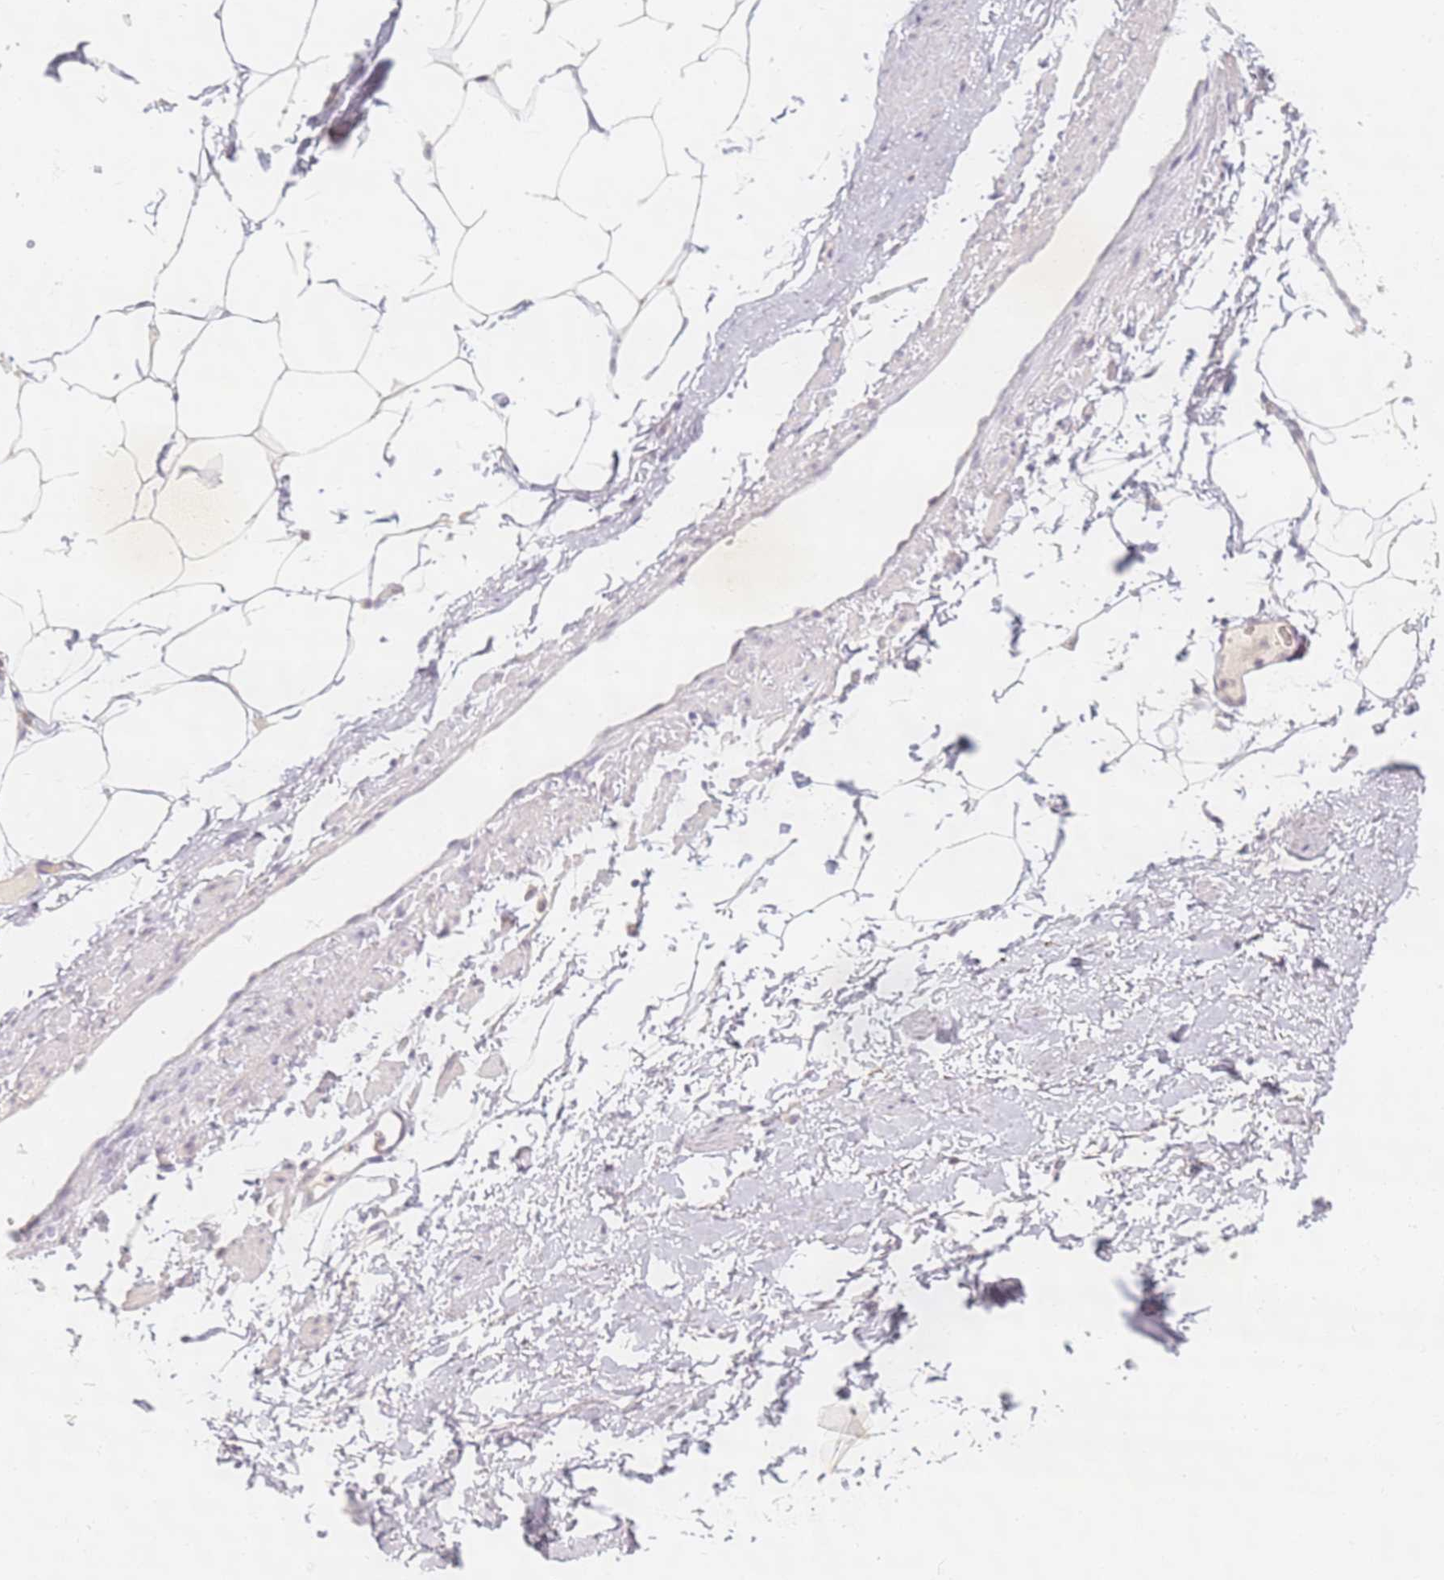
{"staining": {"intensity": "negative", "quantity": "none", "location": "none"}, "tissue": "adipose tissue", "cell_type": "Adipocytes", "image_type": "normal", "snomed": [{"axis": "morphology", "description": "Normal tissue, NOS"}, {"axis": "morphology", "description": "Adenocarcinoma, Low grade"}, {"axis": "topography", "description": "Prostate"}, {"axis": "topography", "description": "Peripheral nerve tissue"}], "caption": "A high-resolution histopathology image shows immunohistochemistry (IHC) staining of unremarkable adipose tissue, which reveals no significant staining in adipocytes. (DAB immunohistochemistry (IHC) with hematoxylin counter stain).", "gene": "SLC38A9", "patient": {"sex": "male", "age": 63}}